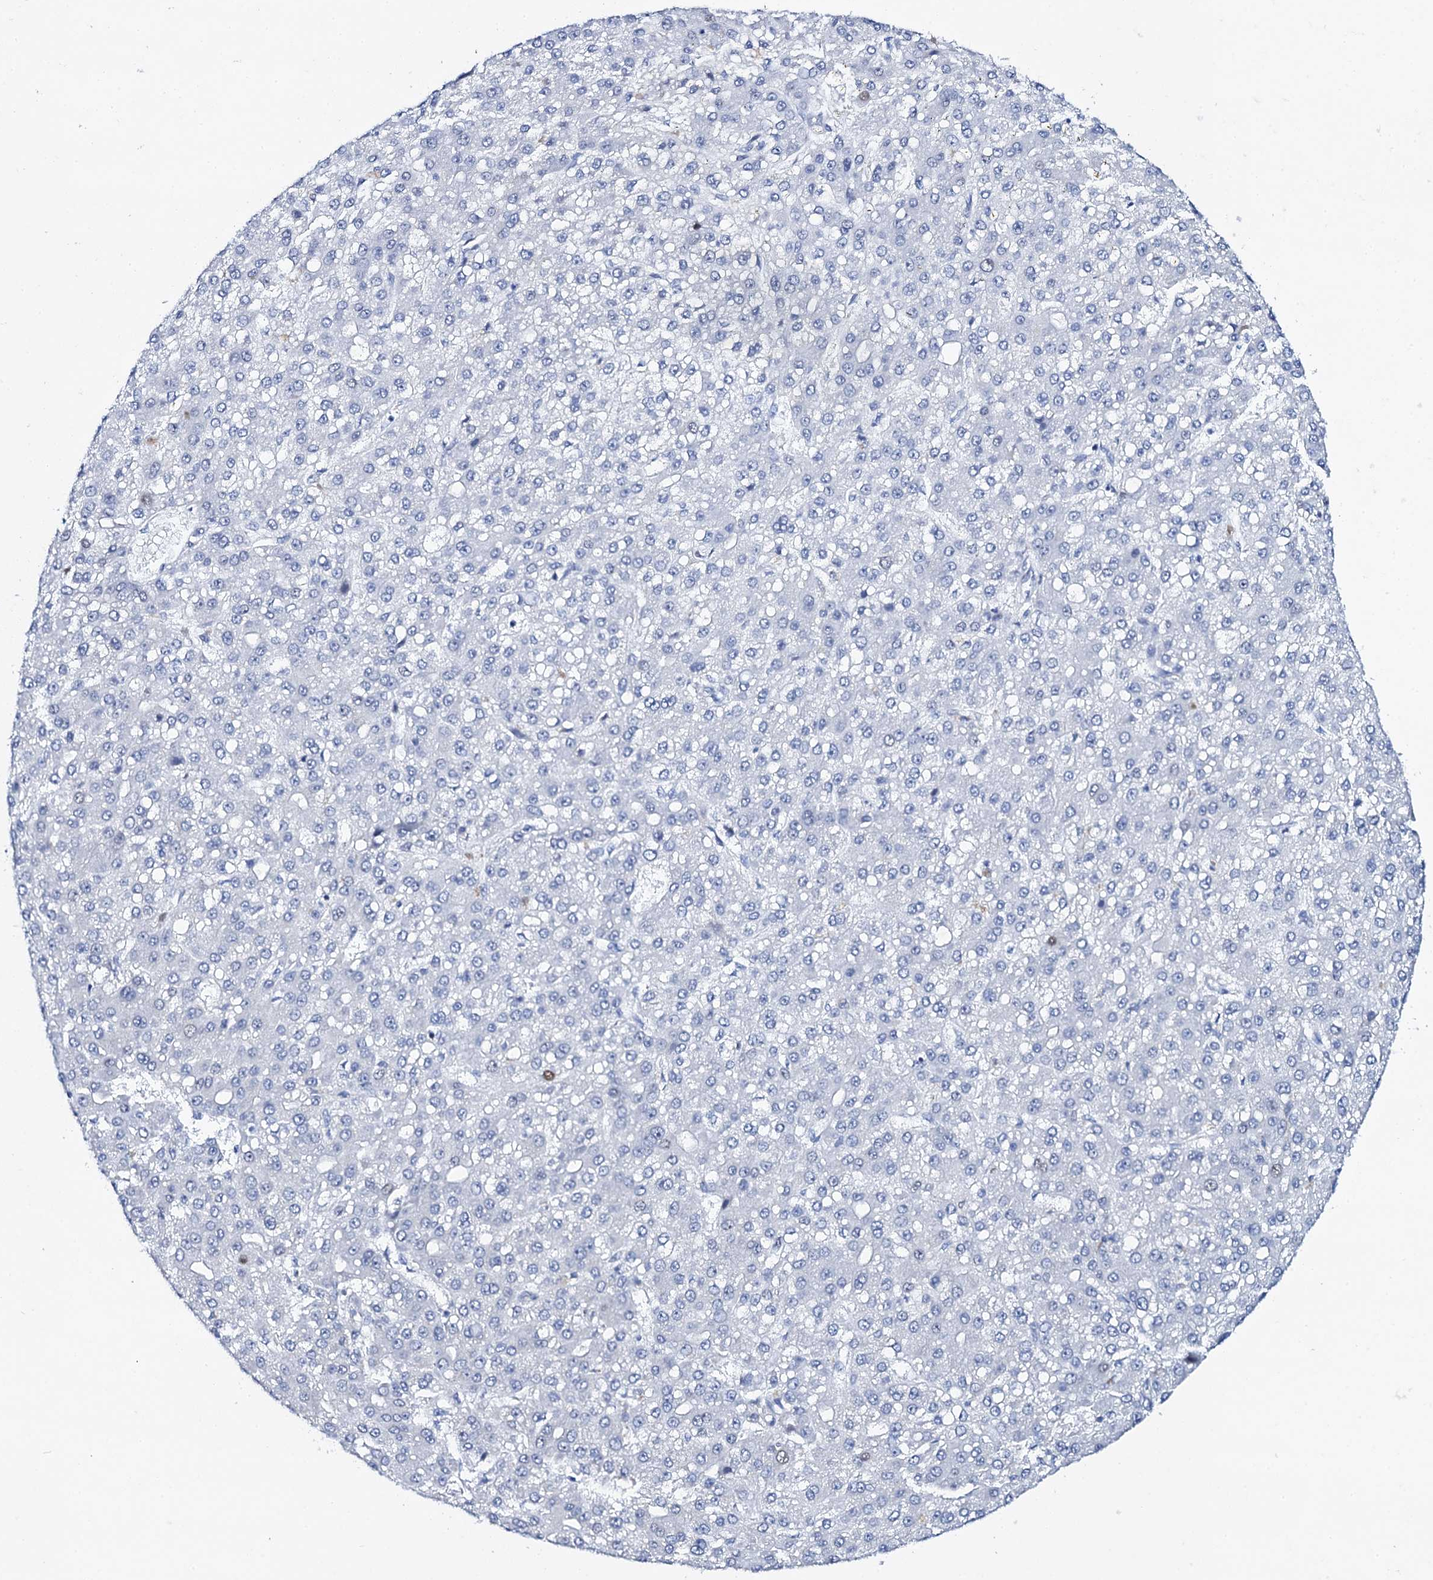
{"staining": {"intensity": "negative", "quantity": "none", "location": "none"}, "tissue": "liver cancer", "cell_type": "Tumor cells", "image_type": "cancer", "snomed": [{"axis": "morphology", "description": "Carcinoma, Hepatocellular, NOS"}, {"axis": "topography", "description": "Liver"}], "caption": "Tumor cells show no significant protein staining in liver hepatocellular carcinoma.", "gene": "NUDT13", "patient": {"sex": "male", "age": 67}}